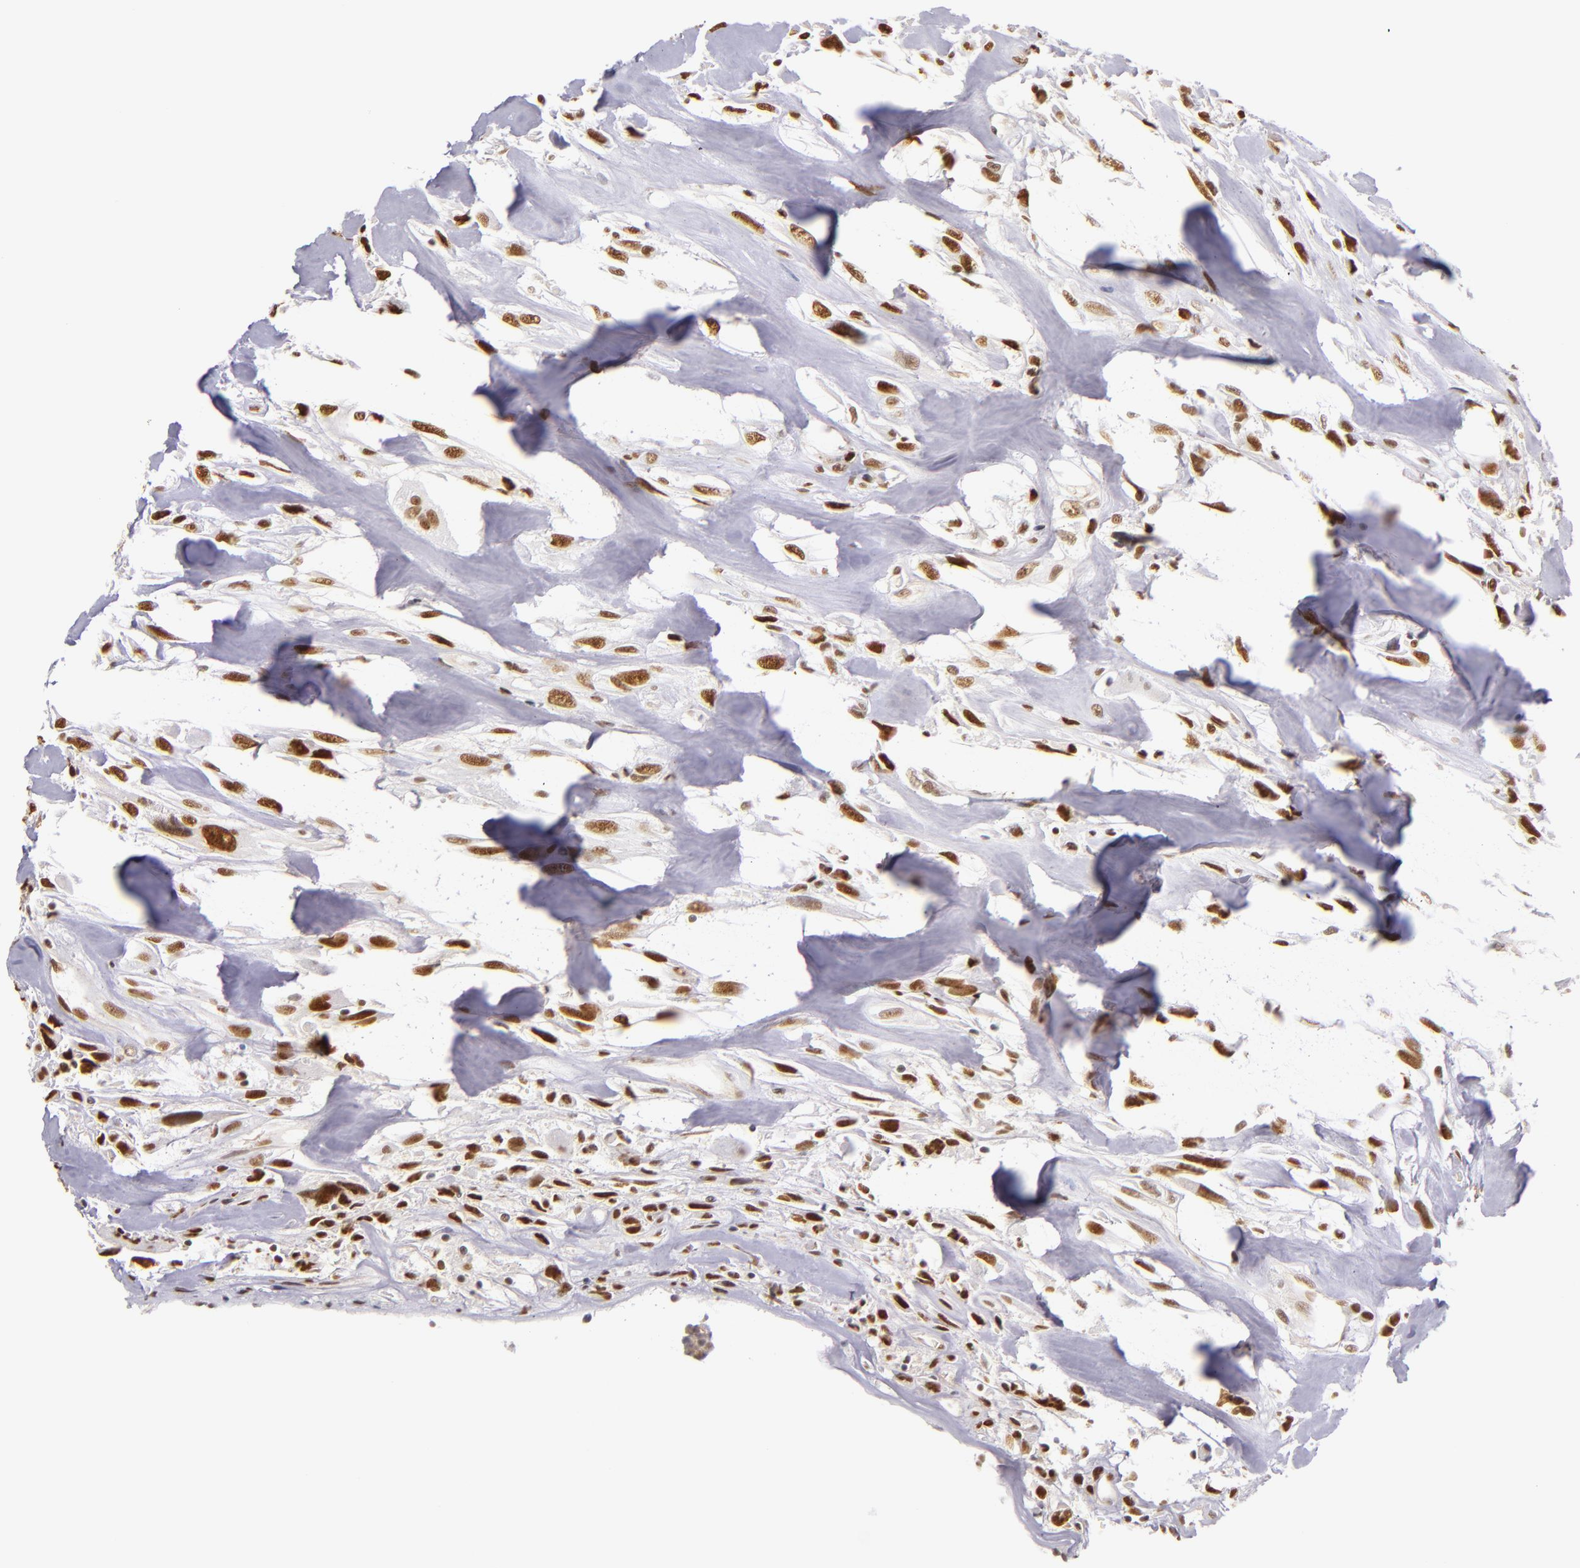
{"staining": {"intensity": "moderate", "quantity": ">75%", "location": "nuclear"}, "tissue": "breast cancer", "cell_type": "Tumor cells", "image_type": "cancer", "snomed": [{"axis": "morphology", "description": "Neoplasm, malignant, NOS"}, {"axis": "topography", "description": "Breast"}], "caption": "A photomicrograph of human breast cancer stained for a protein demonstrates moderate nuclear brown staining in tumor cells.", "gene": "NCOR2", "patient": {"sex": "female", "age": 50}}